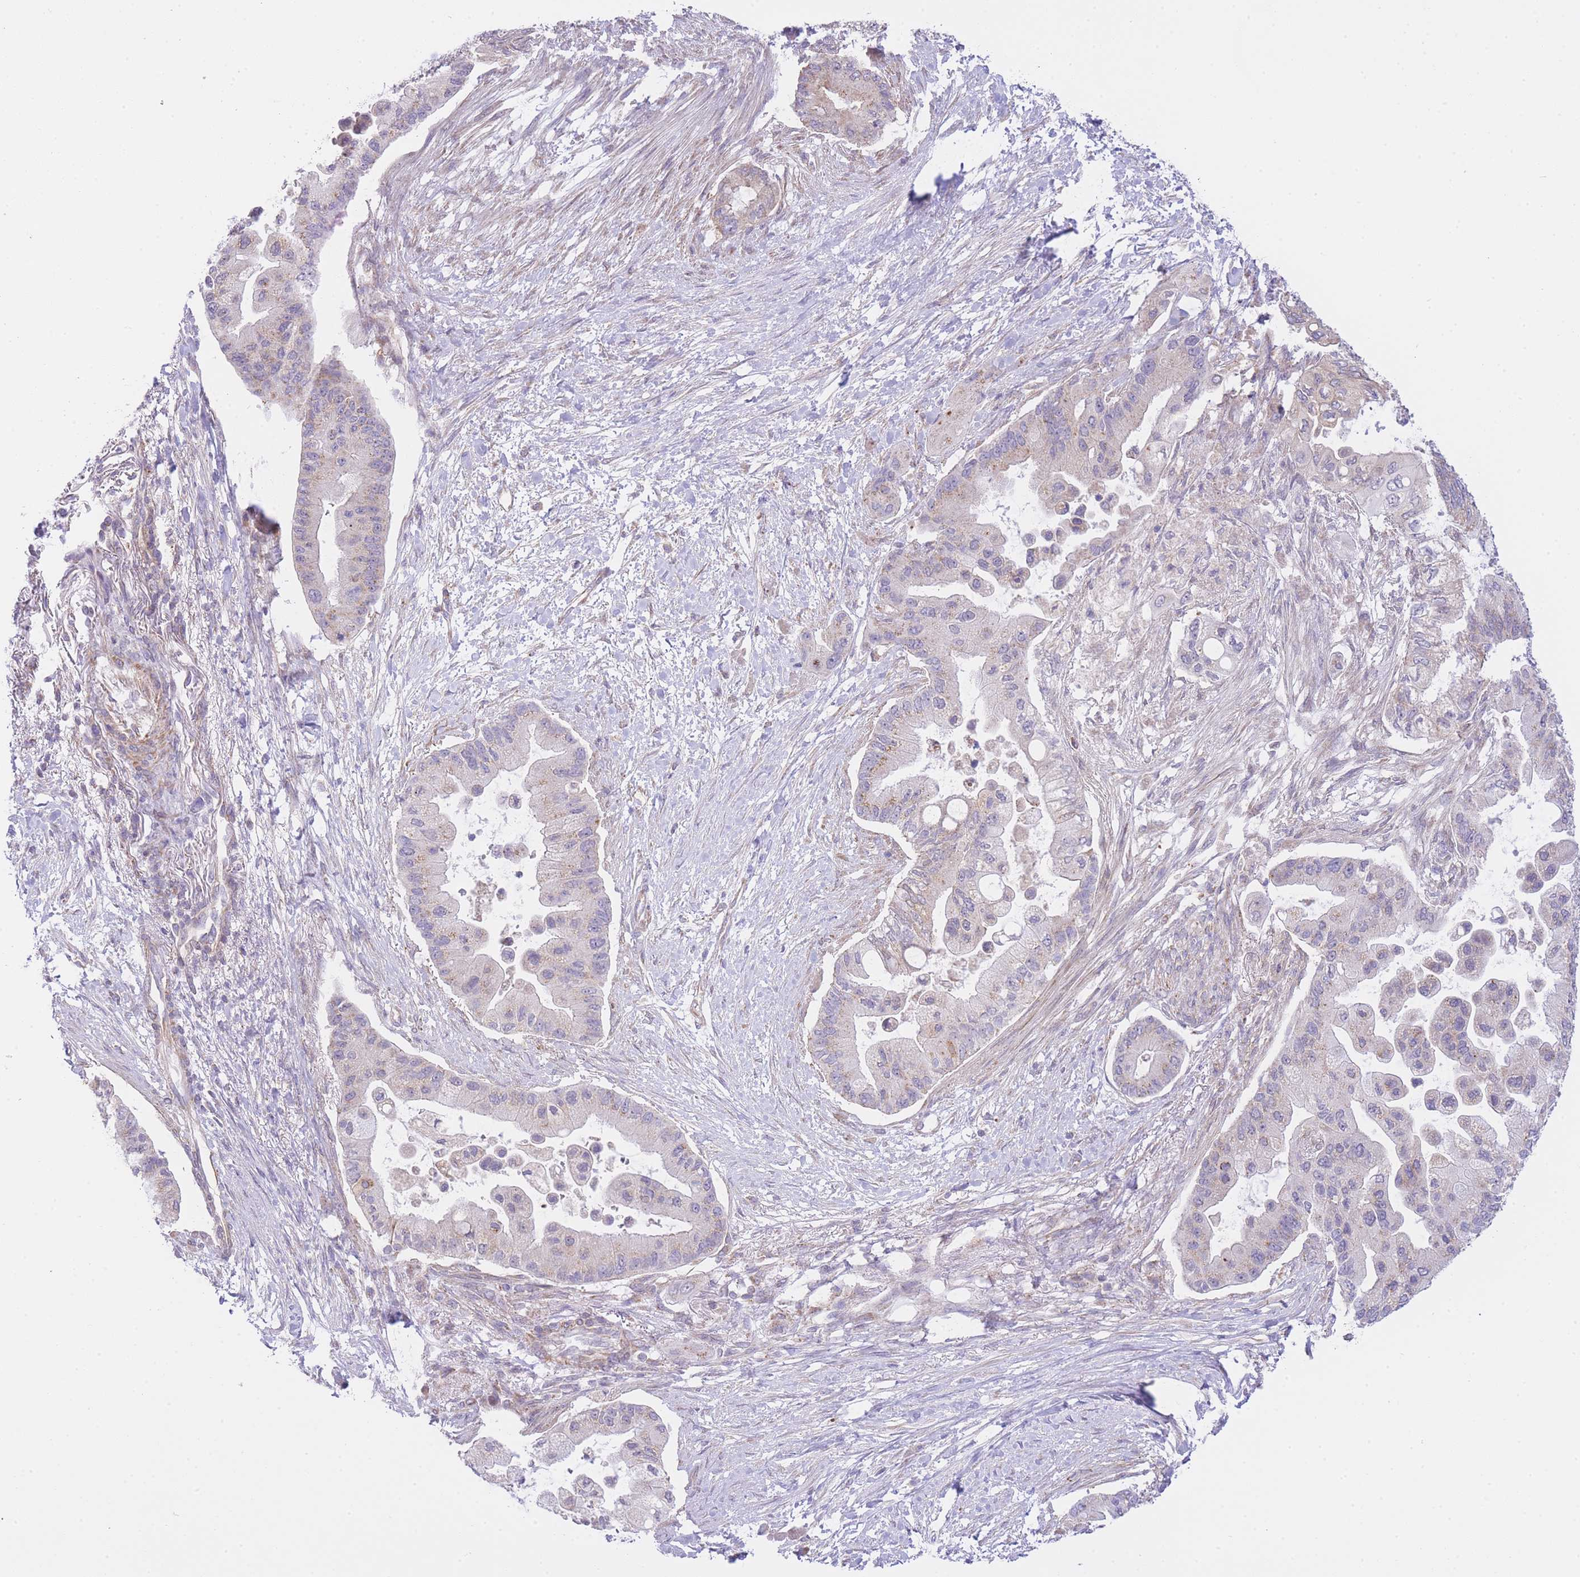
{"staining": {"intensity": "weak", "quantity": "<25%", "location": "cytoplasmic/membranous"}, "tissue": "pancreatic cancer", "cell_type": "Tumor cells", "image_type": "cancer", "snomed": [{"axis": "morphology", "description": "Adenocarcinoma, NOS"}, {"axis": "topography", "description": "Pancreas"}], "caption": "An IHC micrograph of adenocarcinoma (pancreatic) is shown. There is no staining in tumor cells of adenocarcinoma (pancreatic). The staining was performed using DAB to visualize the protein expression in brown, while the nuclei were stained in blue with hematoxylin (Magnification: 20x).", "gene": "CTBP1", "patient": {"sex": "male", "age": 57}}